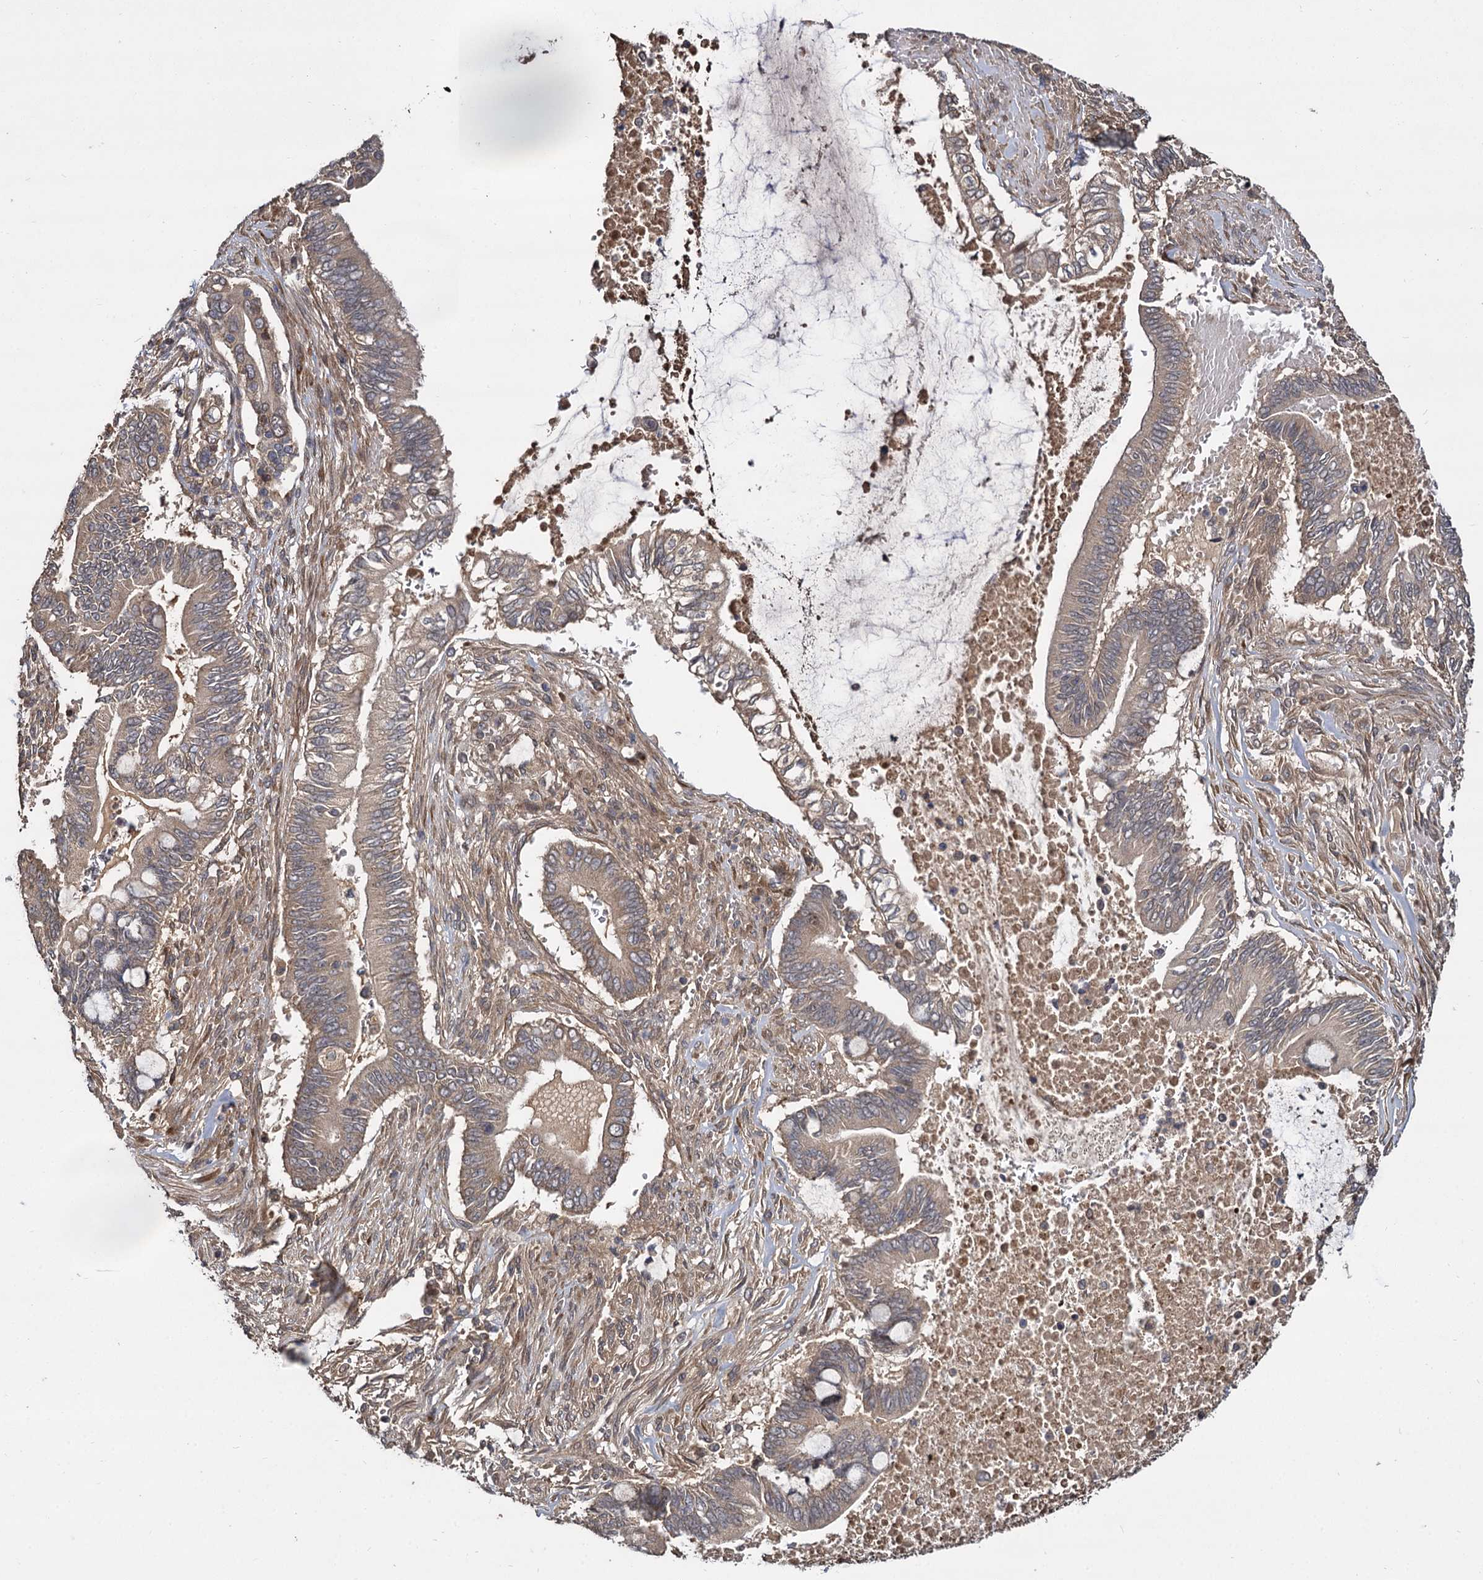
{"staining": {"intensity": "weak", "quantity": "25%-75%", "location": "cytoplasmic/membranous"}, "tissue": "pancreatic cancer", "cell_type": "Tumor cells", "image_type": "cancer", "snomed": [{"axis": "morphology", "description": "Adenocarcinoma, NOS"}, {"axis": "topography", "description": "Pancreas"}], "caption": "A high-resolution micrograph shows immunohistochemistry staining of pancreatic adenocarcinoma, which demonstrates weak cytoplasmic/membranous staining in about 25%-75% of tumor cells.", "gene": "INPPL1", "patient": {"sex": "male", "age": 68}}